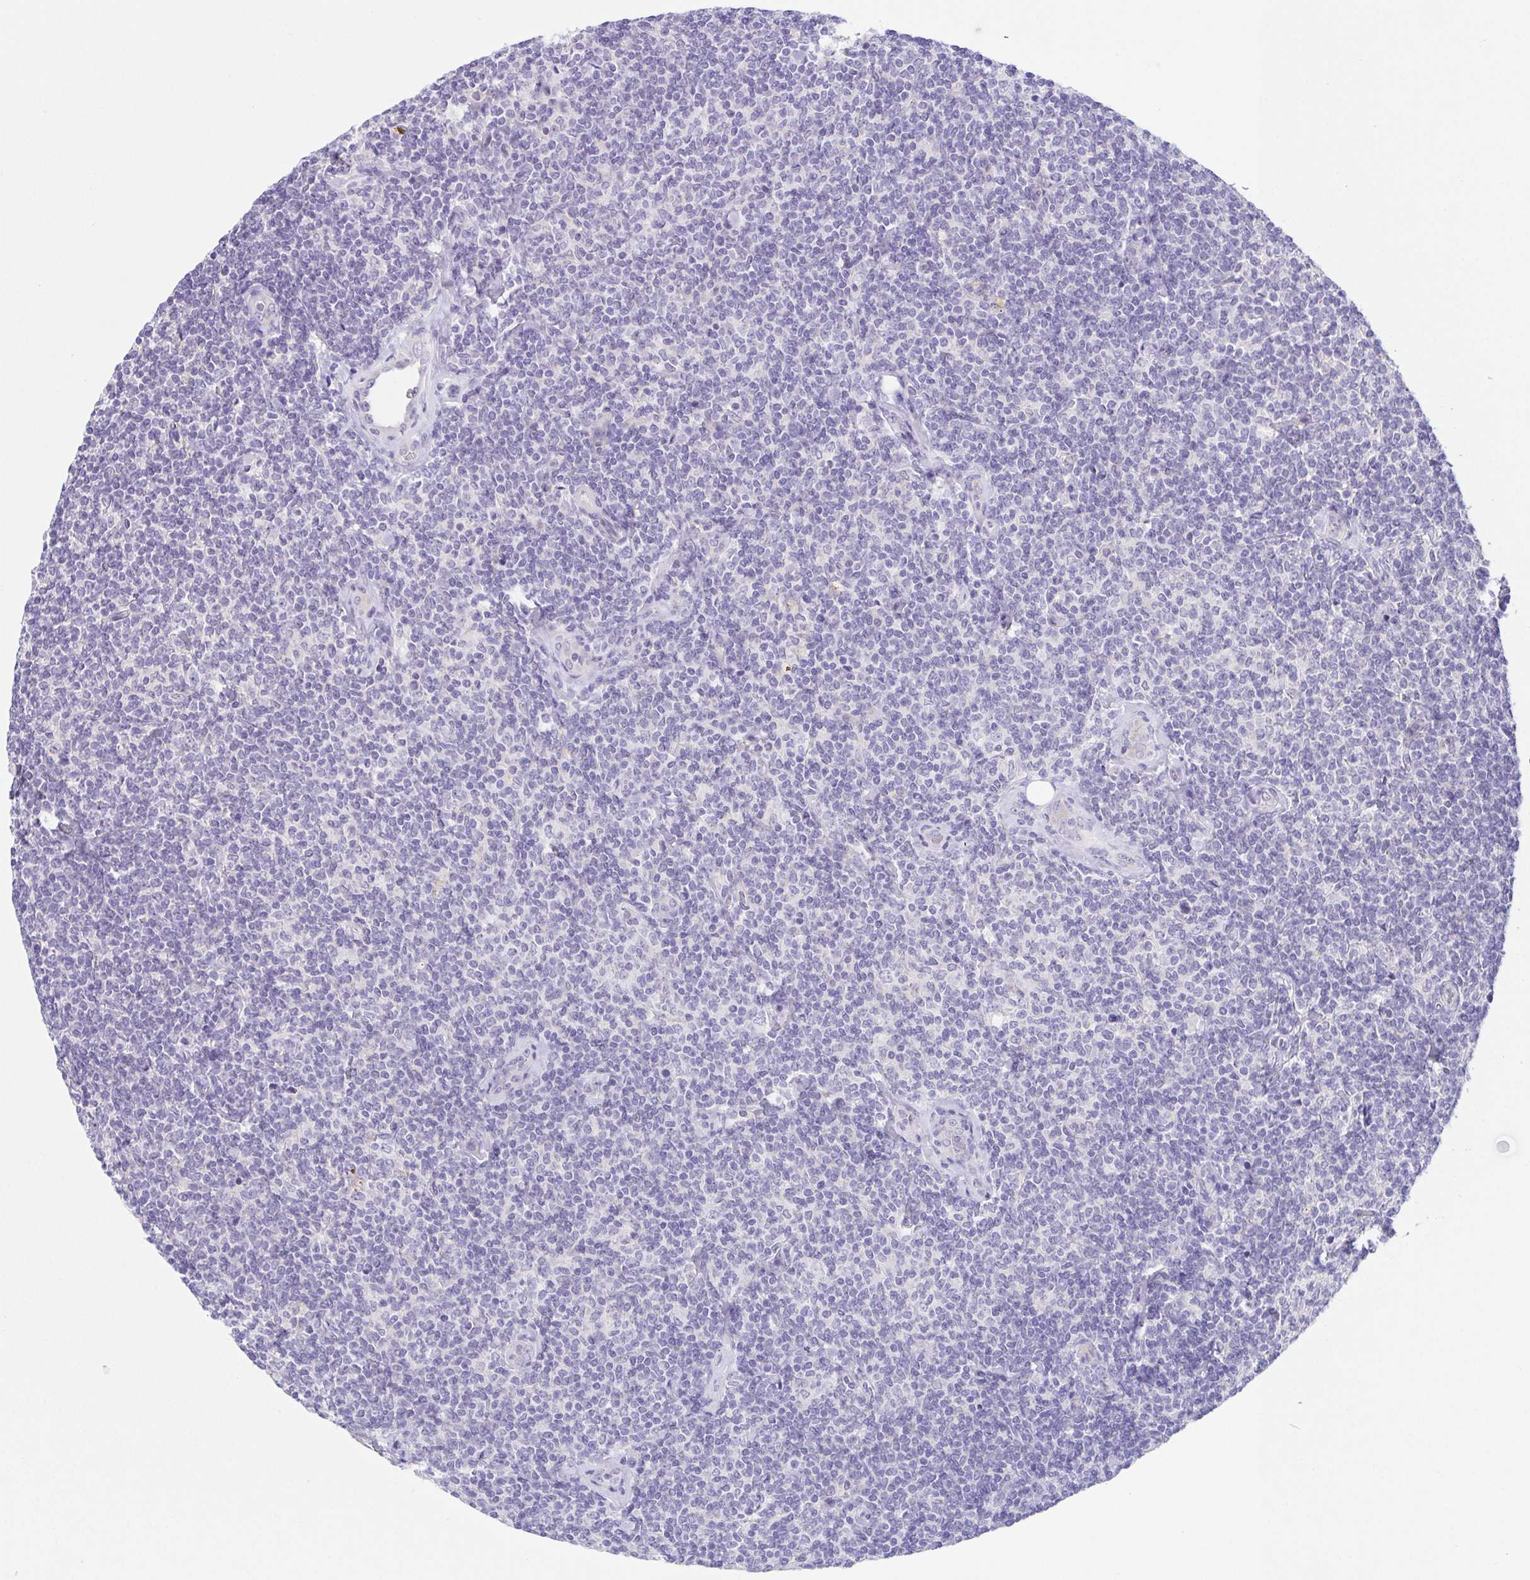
{"staining": {"intensity": "negative", "quantity": "none", "location": "none"}, "tissue": "lymphoma", "cell_type": "Tumor cells", "image_type": "cancer", "snomed": [{"axis": "morphology", "description": "Malignant lymphoma, non-Hodgkin's type, Low grade"}, {"axis": "topography", "description": "Lymph node"}], "caption": "Micrograph shows no protein expression in tumor cells of lymphoma tissue.", "gene": "KRTDAP", "patient": {"sex": "female", "age": 56}}